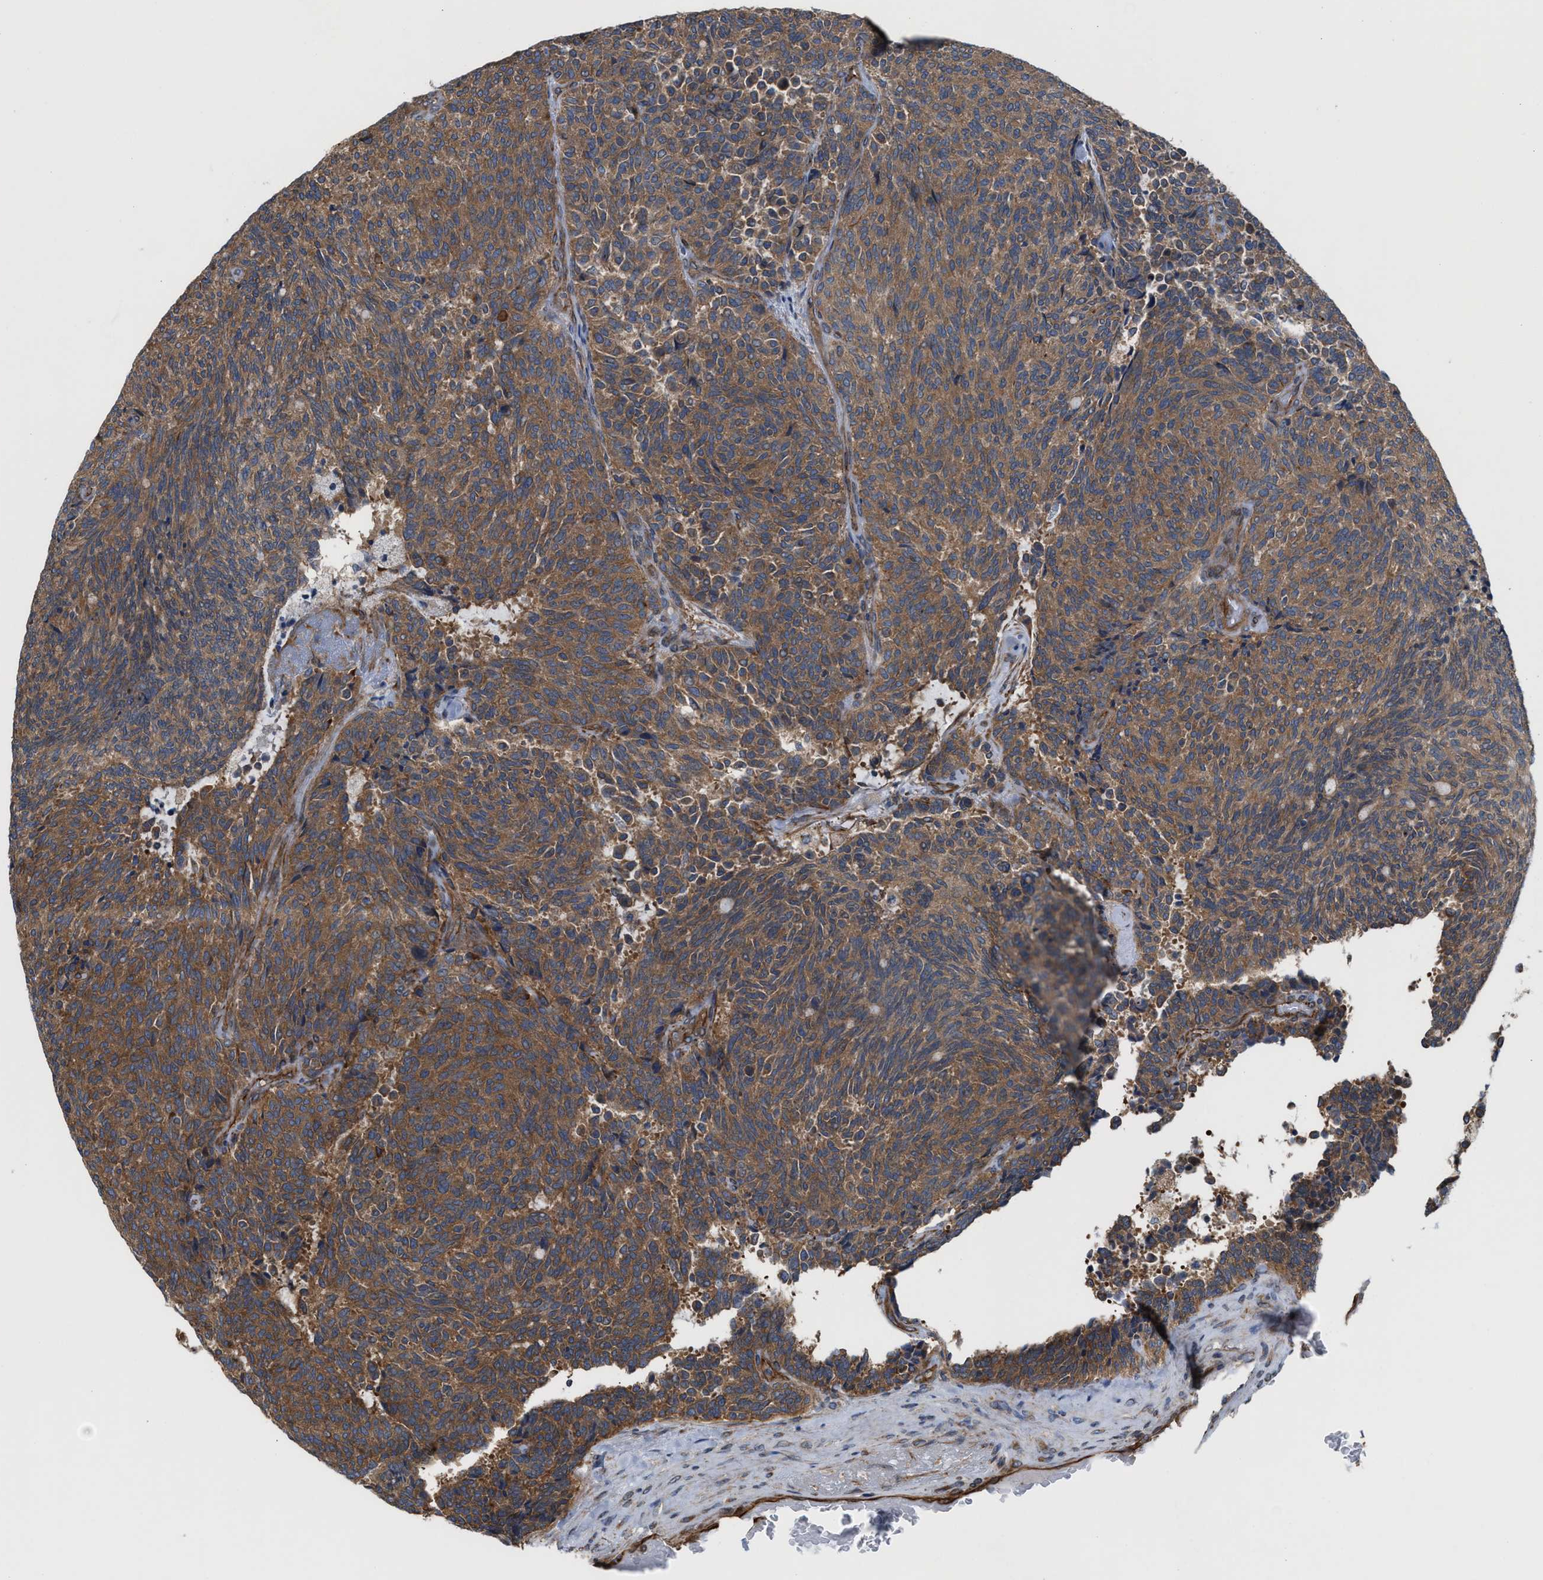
{"staining": {"intensity": "moderate", "quantity": ">75%", "location": "cytoplasmic/membranous"}, "tissue": "carcinoid", "cell_type": "Tumor cells", "image_type": "cancer", "snomed": [{"axis": "morphology", "description": "Carcinoid, malignant, NOS"}, {"axis": "topography", "description": "Pancreas"}], "caption": "IHC (DAB) staining of human carcinoid shows moderate cytoplasmic/membranous protein staining in about >75% of tumor cells.", "gene": "EPS15L1", "patient": {"sex": "female", "age": 54}}